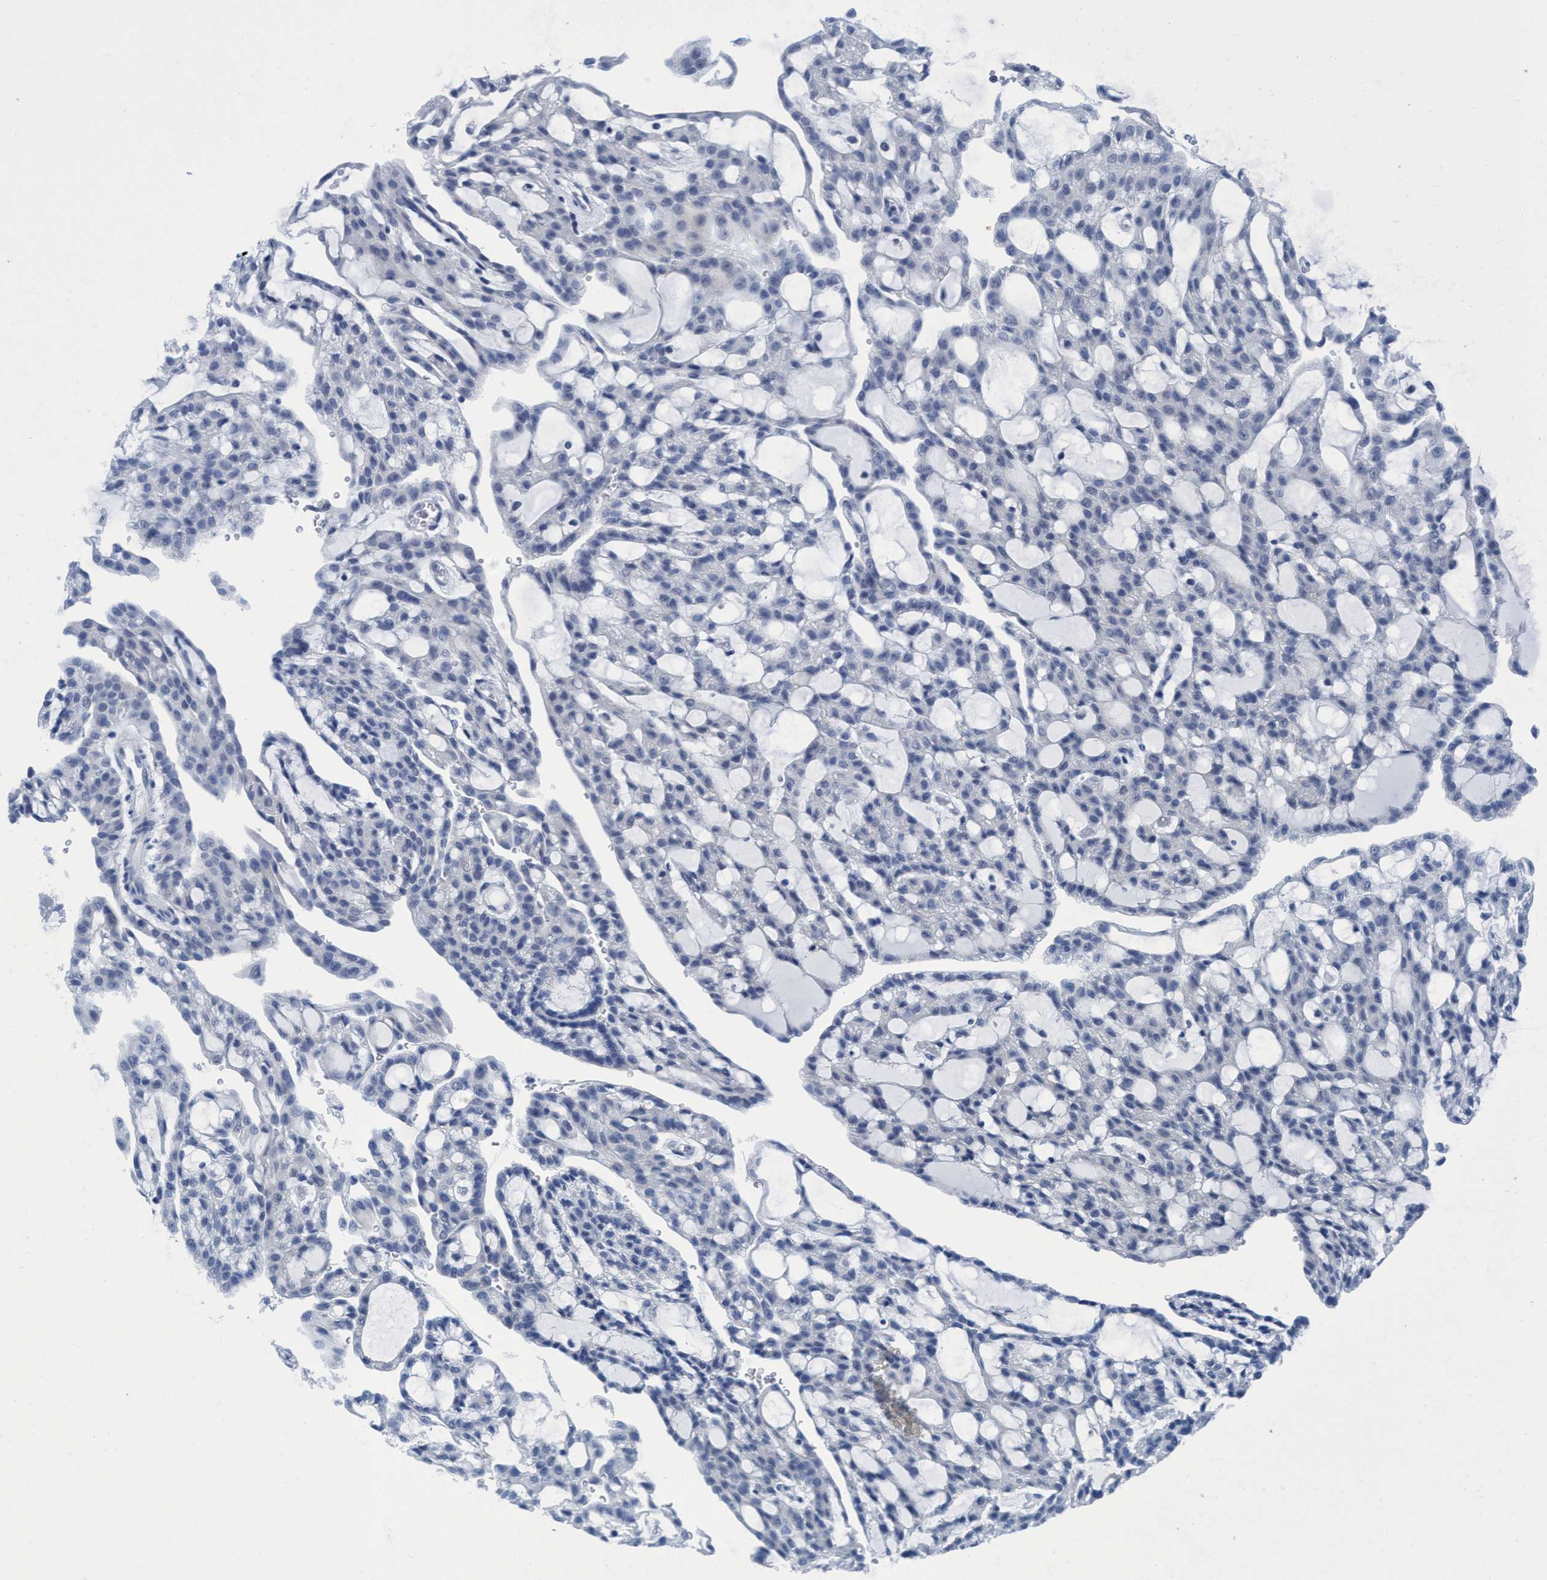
{"staining": {"intensity": "negative", "quantity": "none", "location": "none"}, "tissue": "renal cancer", "cell_type": "Tumor cells", "image_type": "cancer", "snomed": [{"axis": "morphology", "description": "Adenocarcinoma, NOS"}, {"axis": "topography", "description": "Kidney"}], "caption": "Immunohistochemical staining of human renal cancer (adenocarcinoma) reveals no significant positivity in tumor cells. (IHC, brightfield microscopy, high magnification).", "gene": "DNAI1", "patient": {"sex": "male", "age": 63}}